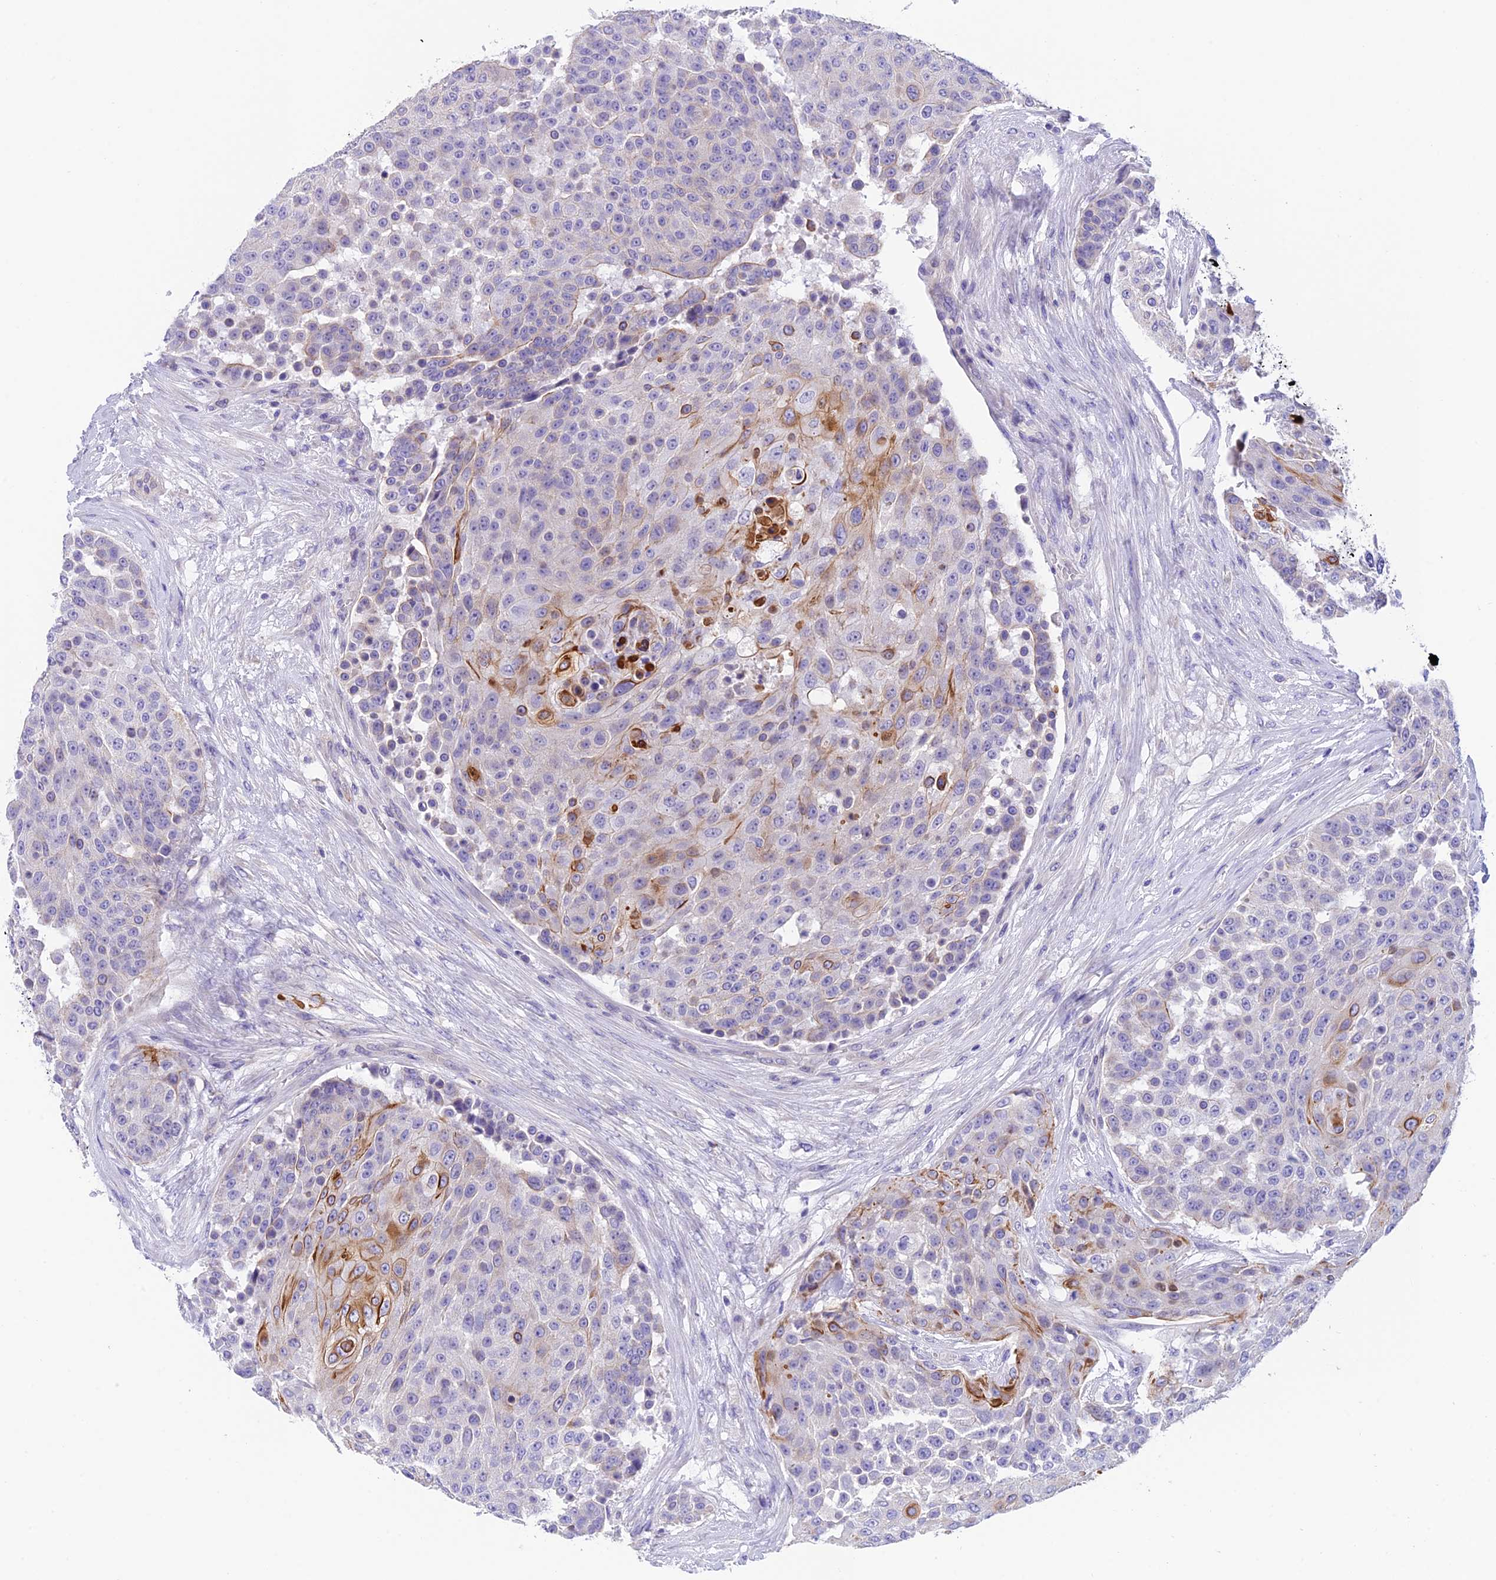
{"staining": {"intensity": "moderate", "quantity": "<25%", "location": "cytoplasmic/membranous"}, "tissue": "urothelial cancer", "cell_type": "Tumor cells", "image_type": "cancer", "snomed": [{"axis": "morphology", "description": "Urothelial carcinoma, High grade"}, {"axis": "topography", "description": "Urinary bladder"}], "caption": "This photomicrograph displays IHC staining of human high-grade urothelial carcinoma, with low moderate cytoplasmic/membranous expression in about <25% of tumor cells.", "gene": "C17orf67", "patient": {"sex": "female", "age": 63}}